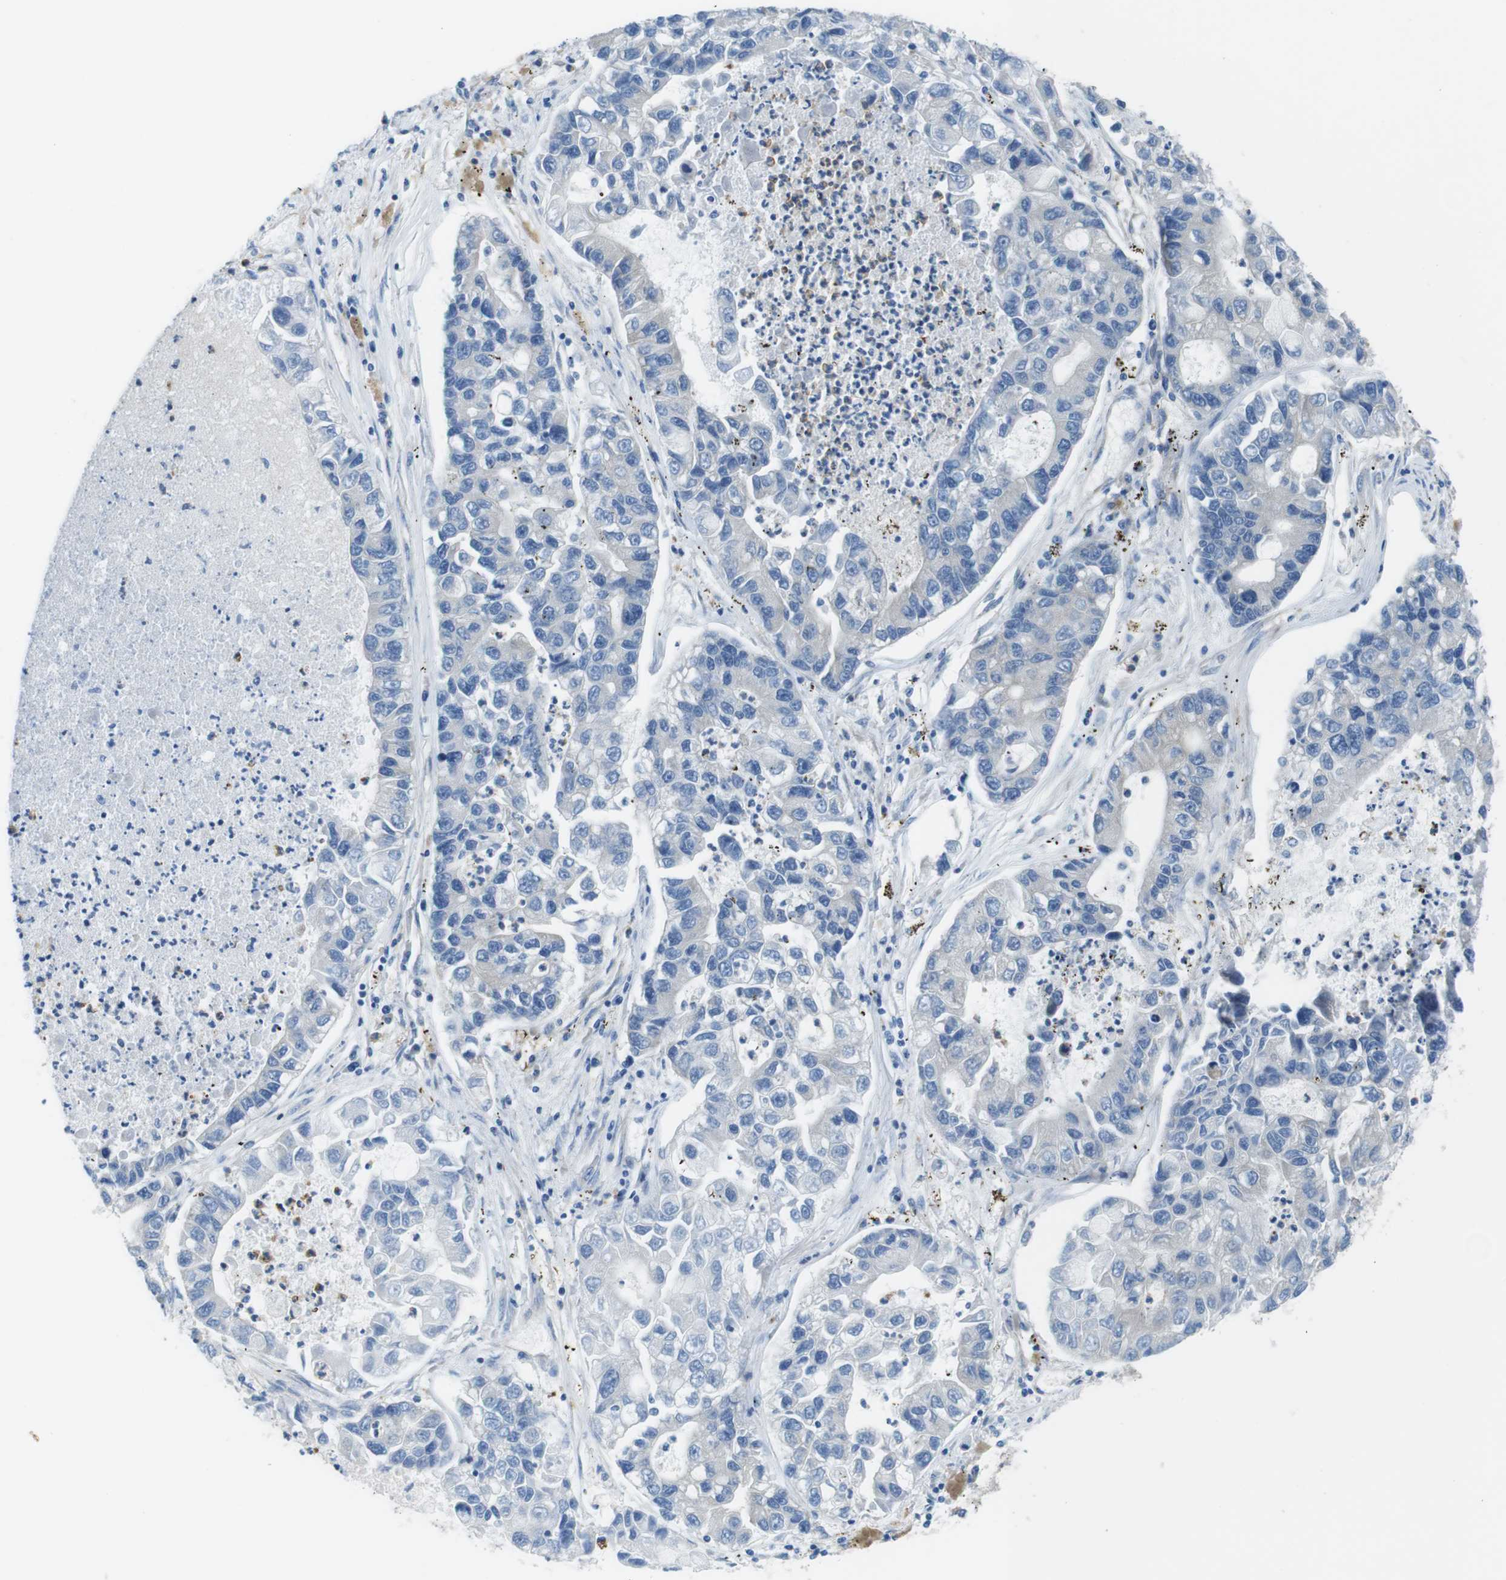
{"staining": {"intensity": "negative", "quantity": "none", "location": "none"}, "tissue": "lung cancer", "cell_type": "Tumor cells", "image_type": "cancer", "snomed": [{"axis": "morphology", "description": "Adenocarcinoma, NOS"}, {"axis": "topography", "description": "Lung"}], "caption": "There is no significant staining in tumor cells of adenocarcinoma (lung).", "gene": "EMP2", "patient": {"sex": "female", "age": 51}}